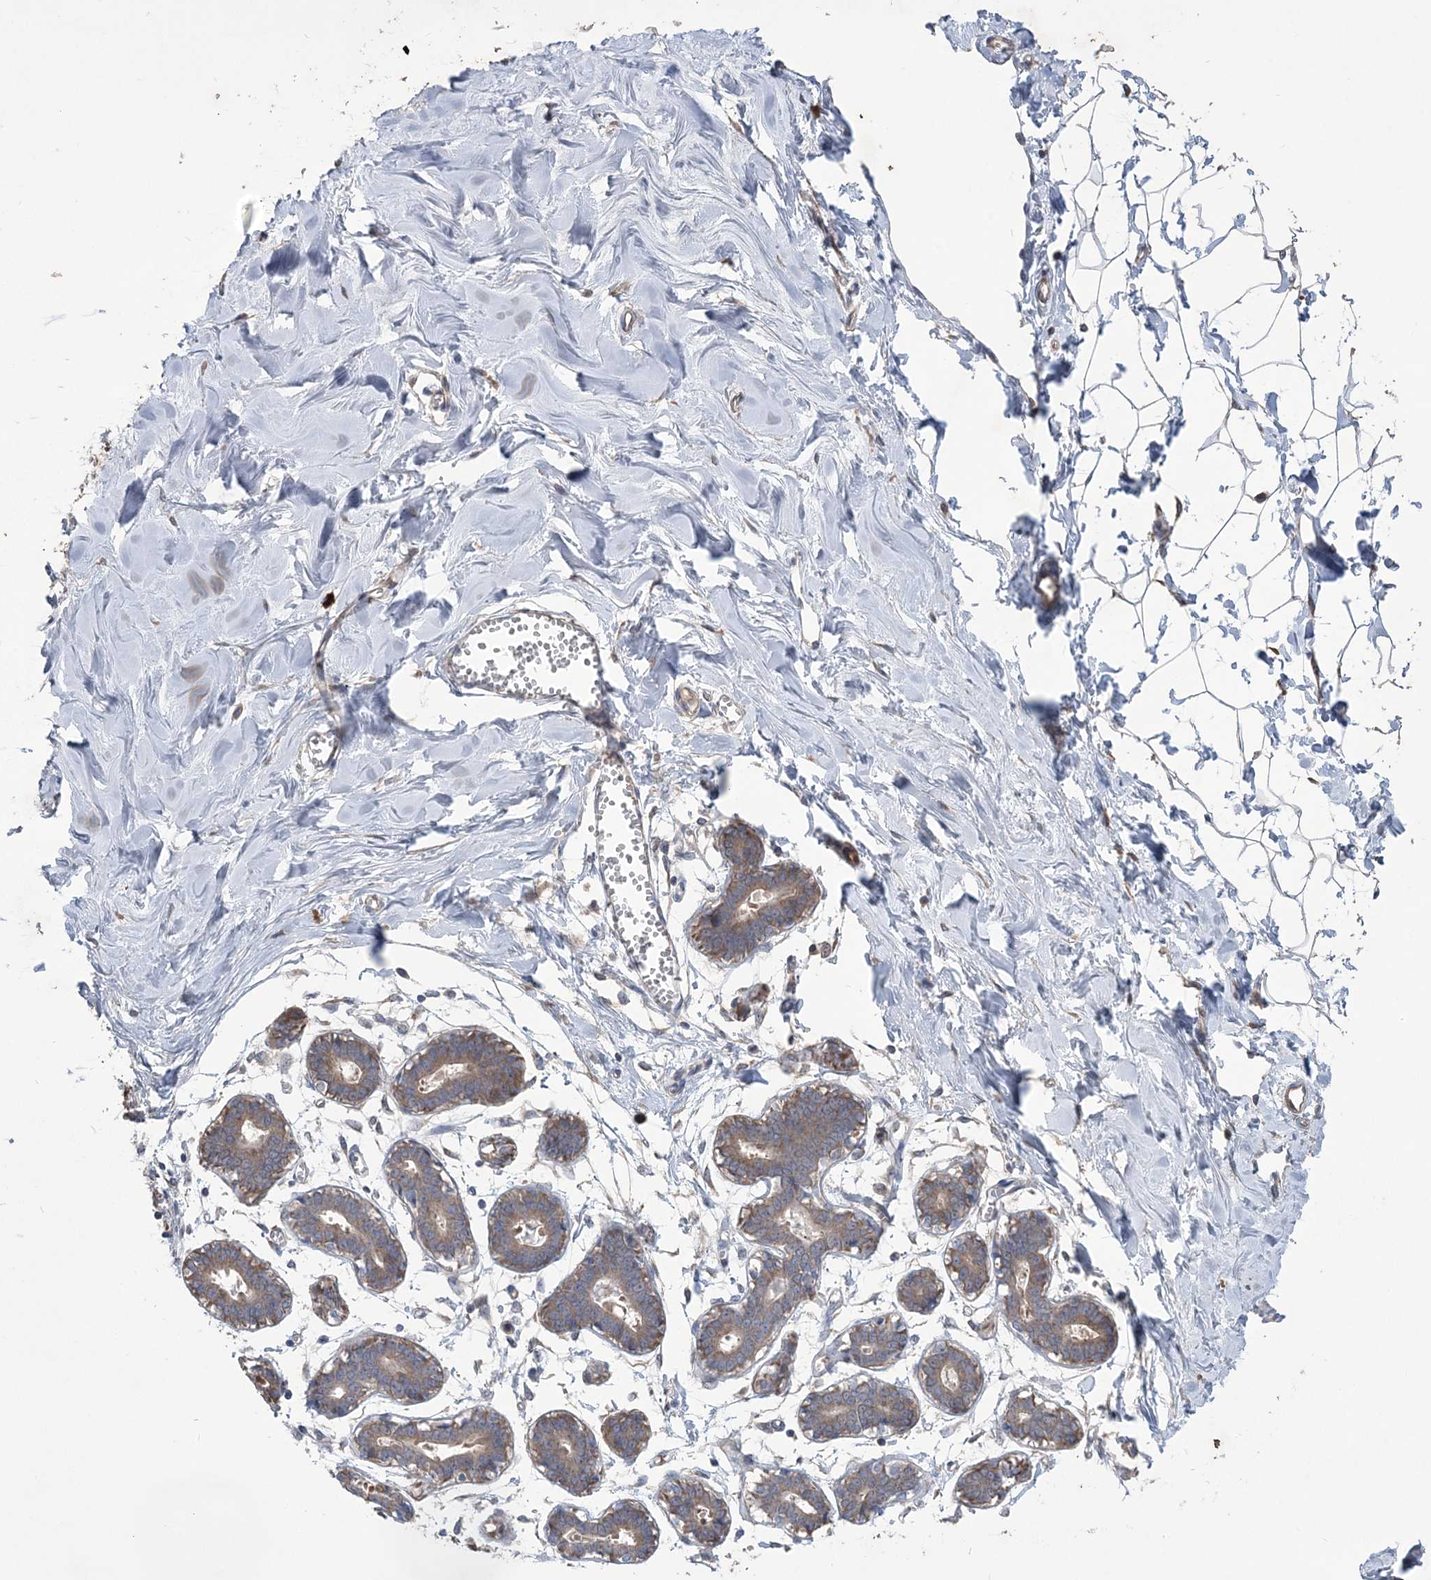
{"staining": {"intensity": "weak", "quantity": "<25%", "location": "cytoplasmic/membranous"}, "tissue": "breast", "cell_type": "Adipocytes", "image_type": "normal", "snomed": [{"axis": "morphology", "description": "Normal tissue, NOS"}, {"axis": "topography", "description": "Breast"}], "caption": "Immunohistochemistry histopathology image of unremarkable breast: human breast stained with DAB exhibits no significant protein positivity in adipocytes. (DAB (3,3'-diaminobenzidine) immunohistochemistry, high magnification).", "gene": "MTRF1L", "patient": {"sex": "female", "age": 27}}